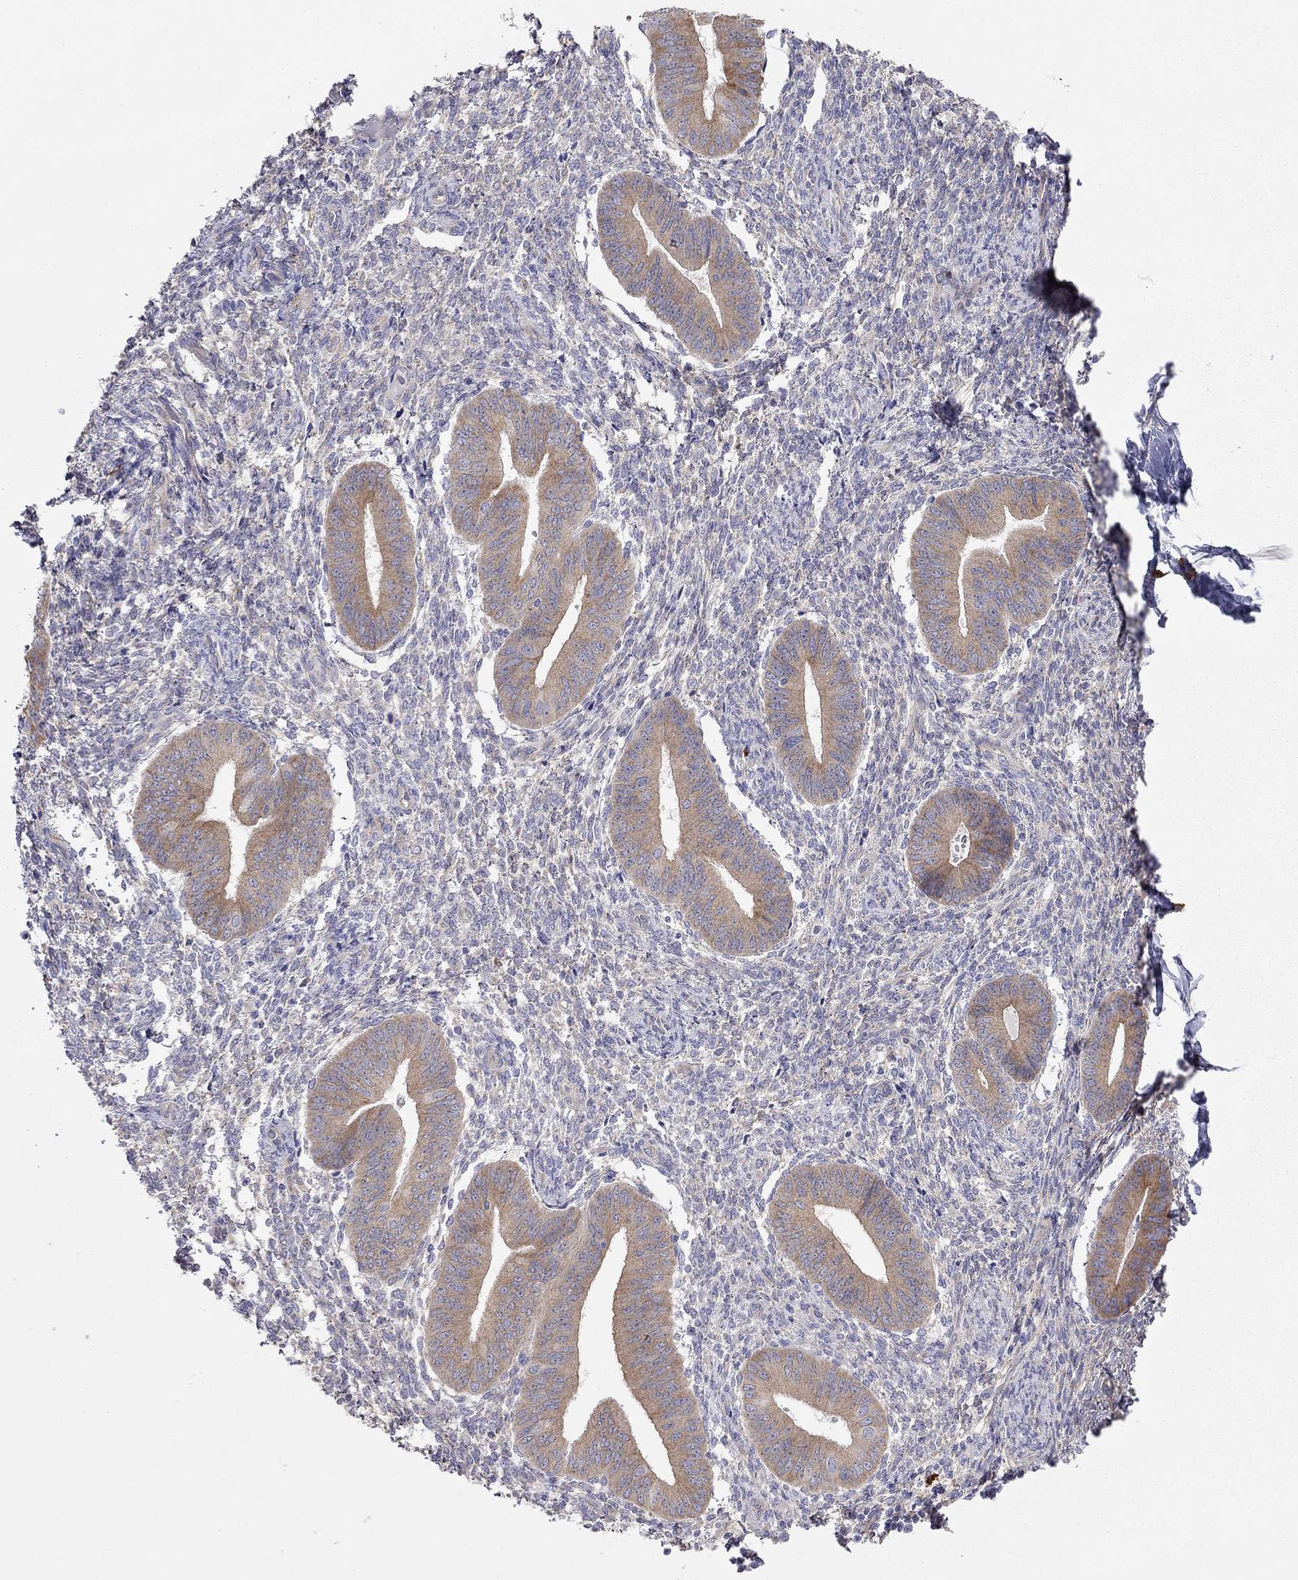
{"staining": {"intensity": "negative", "quantity": "none", "location": "none"}, "tissue": "endometrium", "cell_type": "Cells in endometrial stroma", "image_type": "normal", "snomed": [{"axis": "morphology", "description": "Normal tissue, NOS"}, {"axis": "topography", "description": "Endometrium"}], "caption": "Cells in endometrial stroma show no significant staining in unremarkable endometrium. Brightfield microscopy of IHC stained with DAB (3,3'-diaminobenzidine) (brown) and hematoxylin (blue), captured at high magnification.", "gene": "LONRF2", "patient": {"sex": "female", "age": 47}}